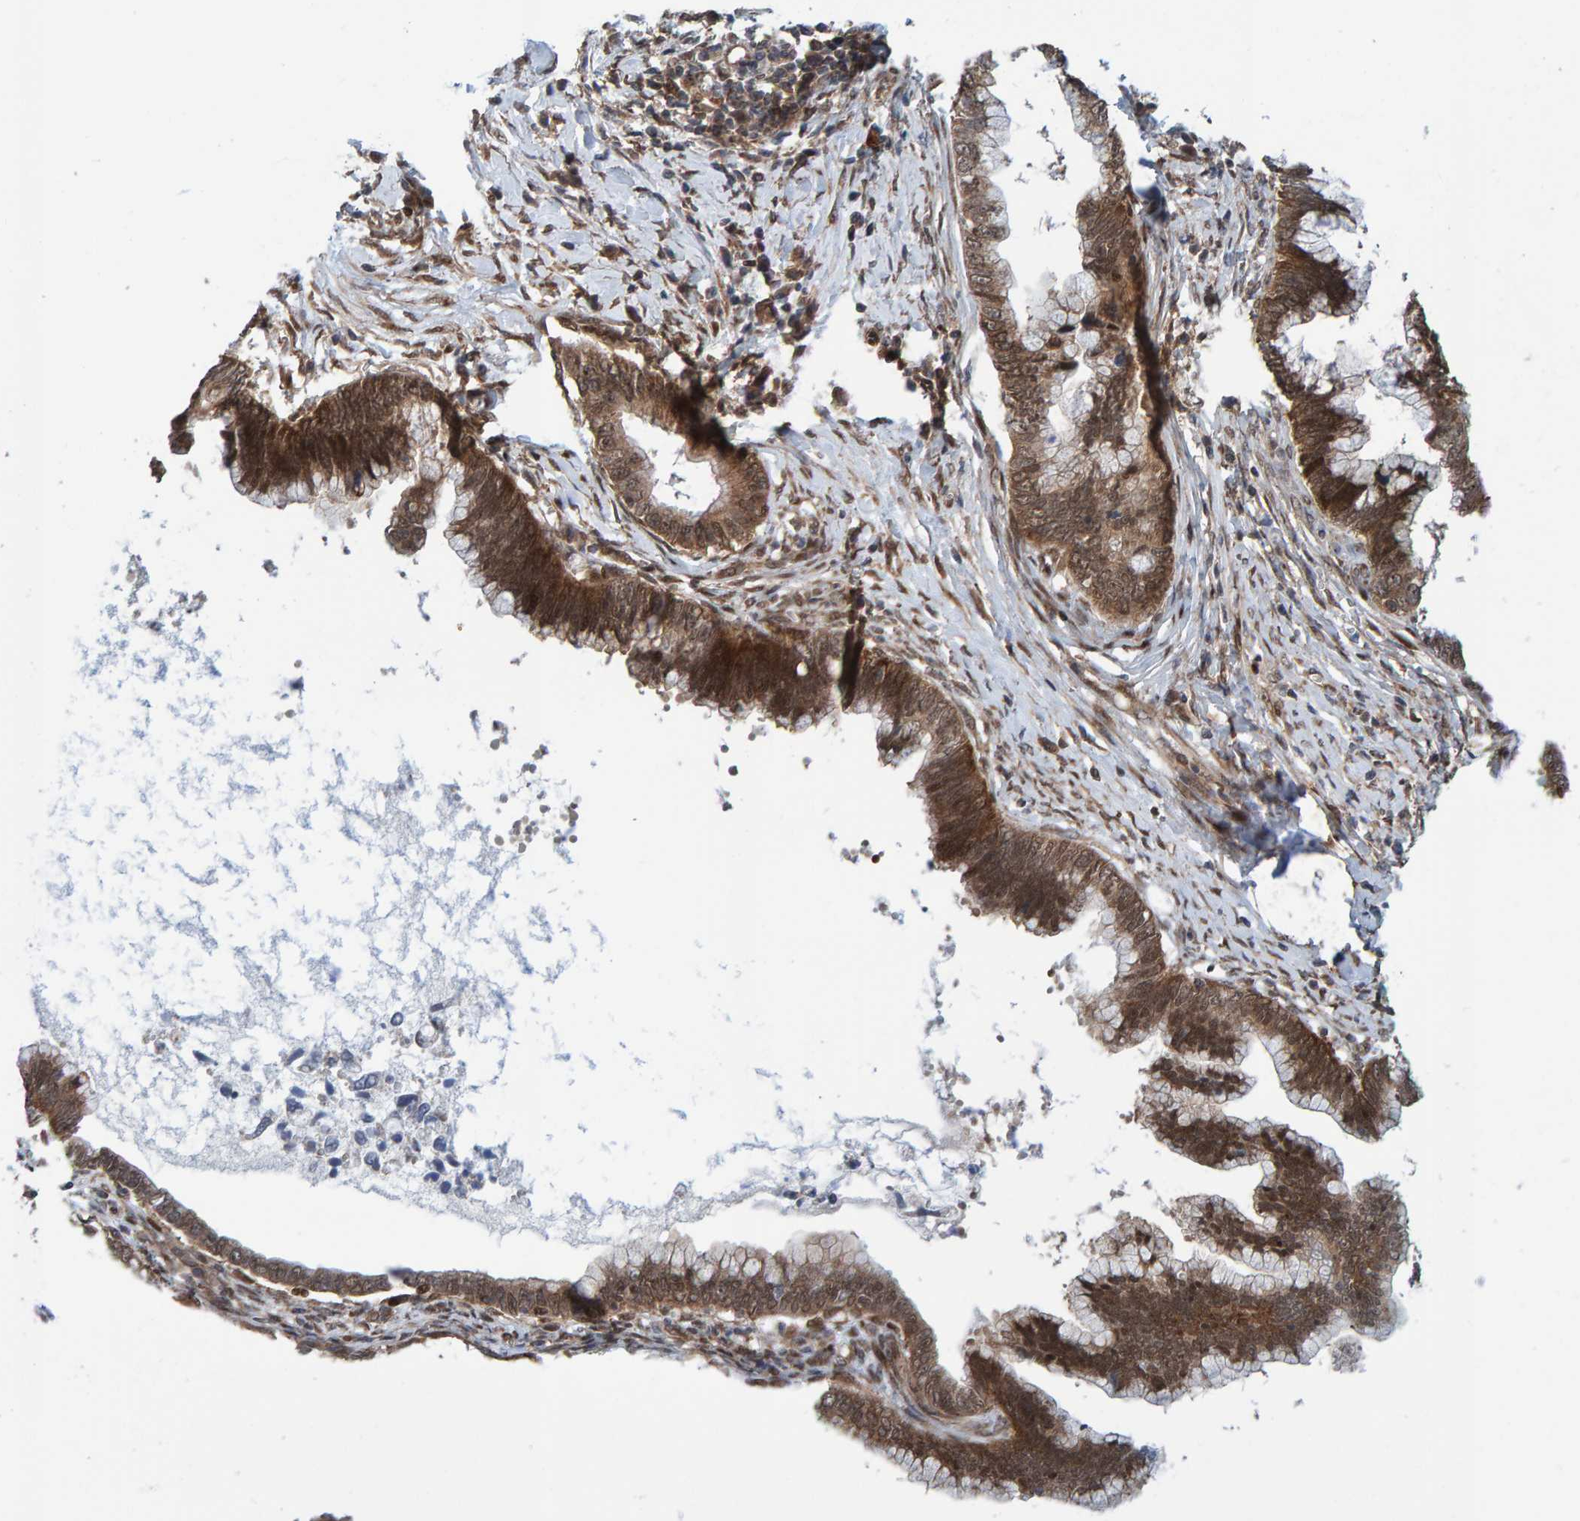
{"staining": {"intensity": "moderate", "quantity": ">75%", "location": "cytoplasmic/membranous,nuclear"}, "tissue": "cervical cancer", "cell_type": "Tumor cells", "image_type": "cancer", "snomed": [{"axis": "morphology", "description": "Adenocarcinoma, NOS"}, {"axis": "topography", "description": "Cervix"}], "caption": "This histopathology image reveals IHC staining of cervical cancer (adenocarcinoma), with medium moderate cytoplasmic/membranous and nuclear staining in approximately >75% of tumor cells.", "gene": "ZNF366", "patient": {"sex": "female", "age": 44}}